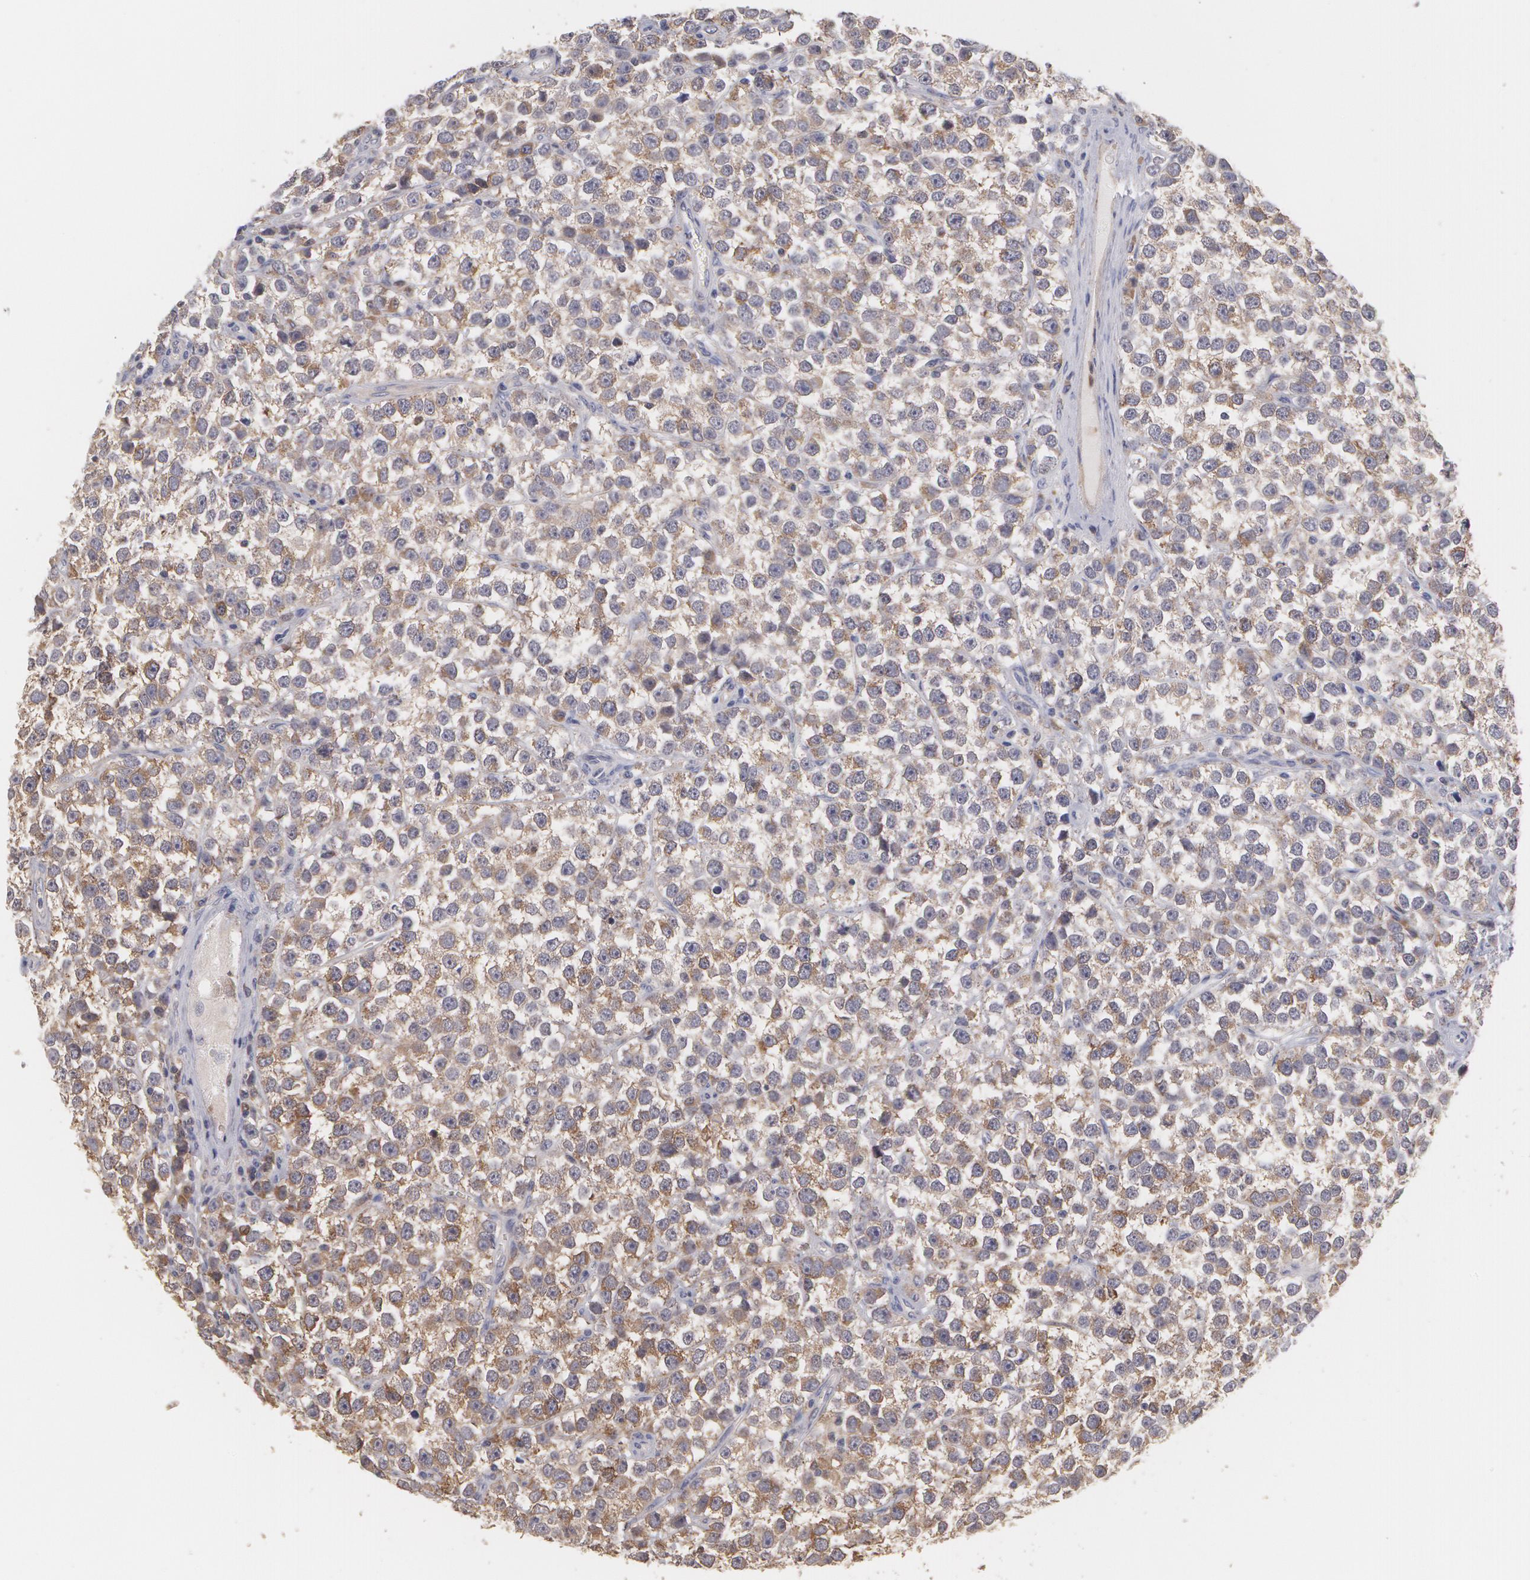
{"staining": {"intensity": "strong", "quantity": ">75%", "location": "cytoplasmic/membranous"}, "tissue": "testis cancer", "cell_type": "Tumor cells", "image_type": "cancer", "snomed": [{"axis": "morphology", "description": "Seminoma, NOS"}, {"axis": "topography", "description": "Testis"}], "caption": "Immunohistochemical staining of testis cancer (seminoma) reveals strong cytoplasmic/membranous protein expression in approximately >75% of tumor cells. (DAB IHC, brown staining for protein, blue staining for nuclei).", "gene": "MTHFD1", "patient": {"sex": "male", "age": 25}}